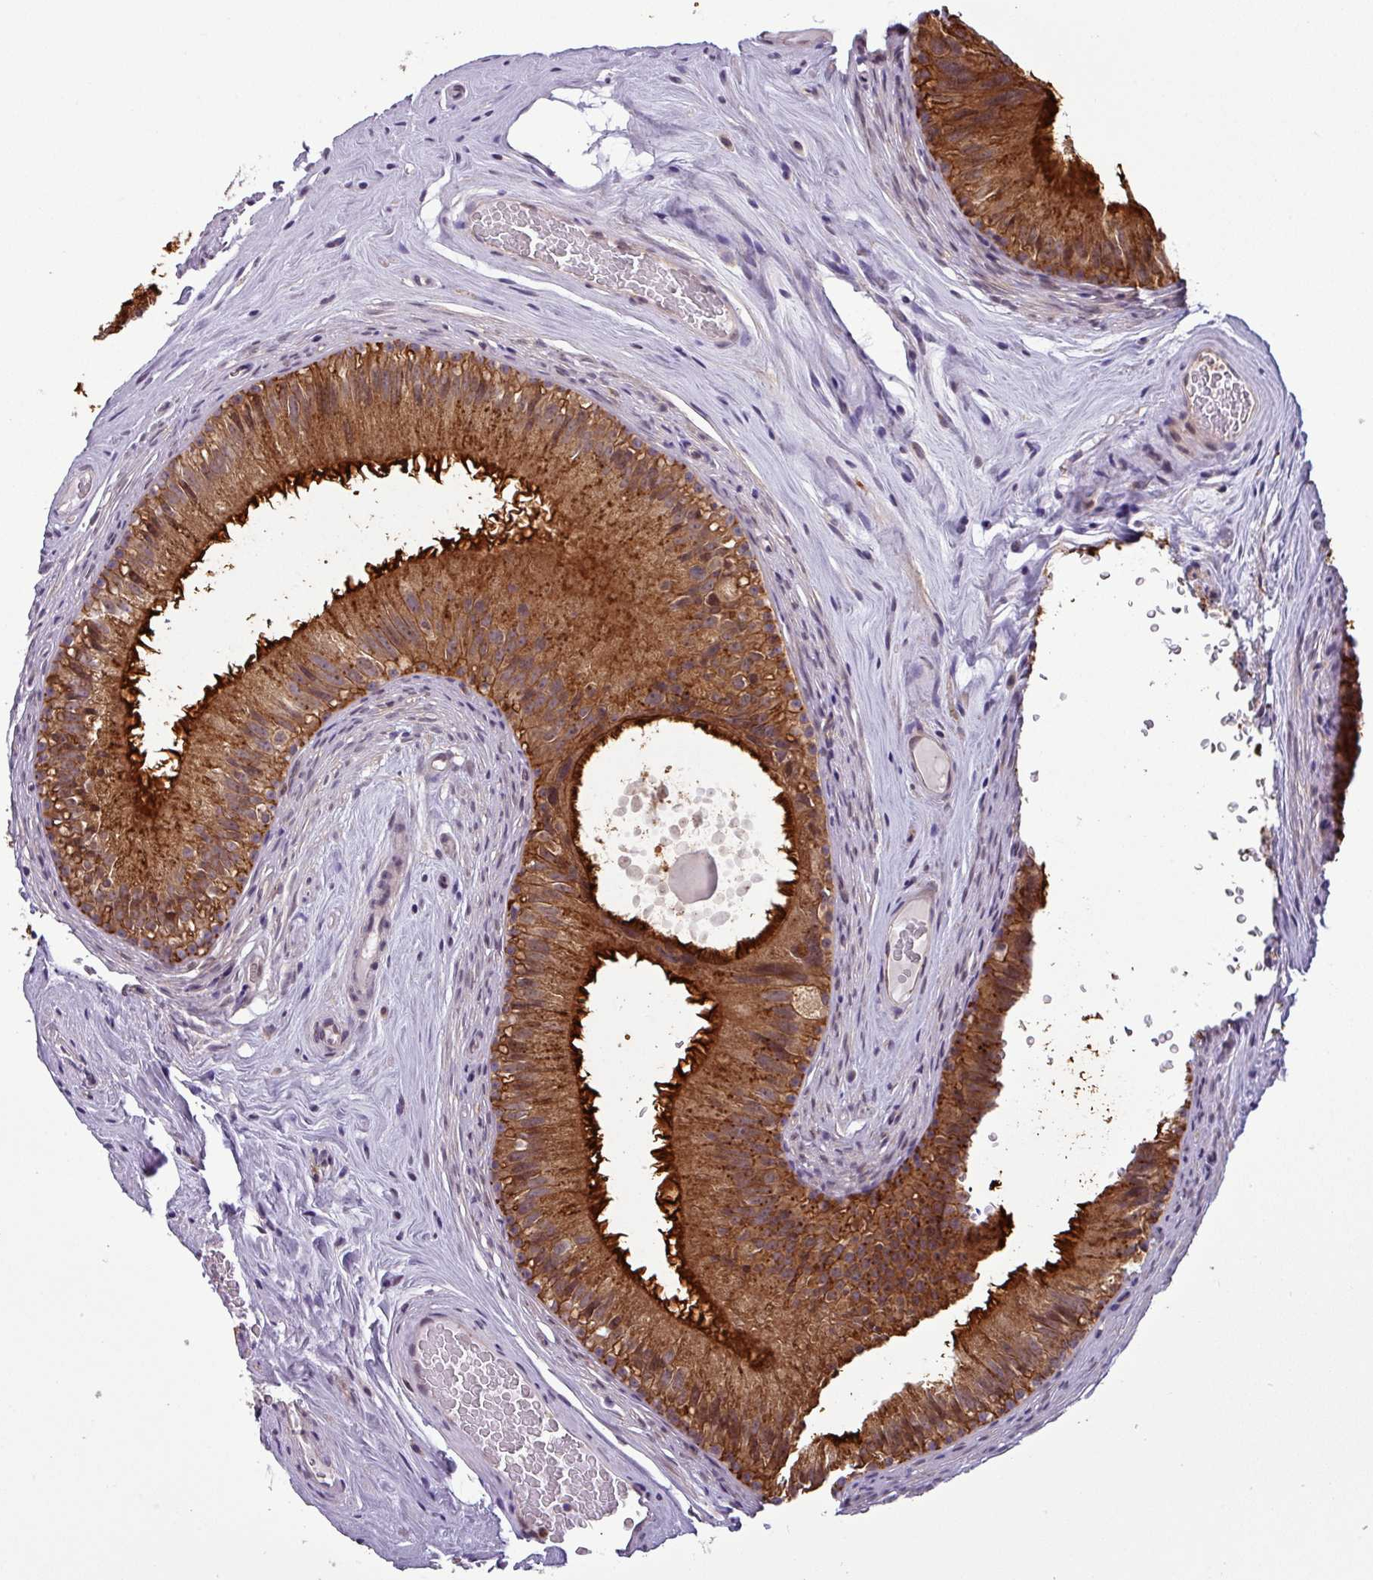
{"staining": {"intensity": "strong", "quantity": ">75%", "location": "cytoplasmic/membranous"}, "tissue": "epididymis", "cell_type": "Glandular cells", "image_type": "normal", "snomed": [{"axis": "morphology", "description": "Normal tissue, NOS"}, {"axis": "topography", "description": "Epididymis"}], "caption": "Immunohistochemistry (IHC) photomicrograph of normal epididymis: human epididymis stained using IHC shows high levels of strong protein expression localized specifically in the cytoplasmic/membranous of glandular cells, appearing as a cytoplasmic/membranous brown color.", "gene": "NPFFR1", "patient": {"sex": "male", "age": 45}}